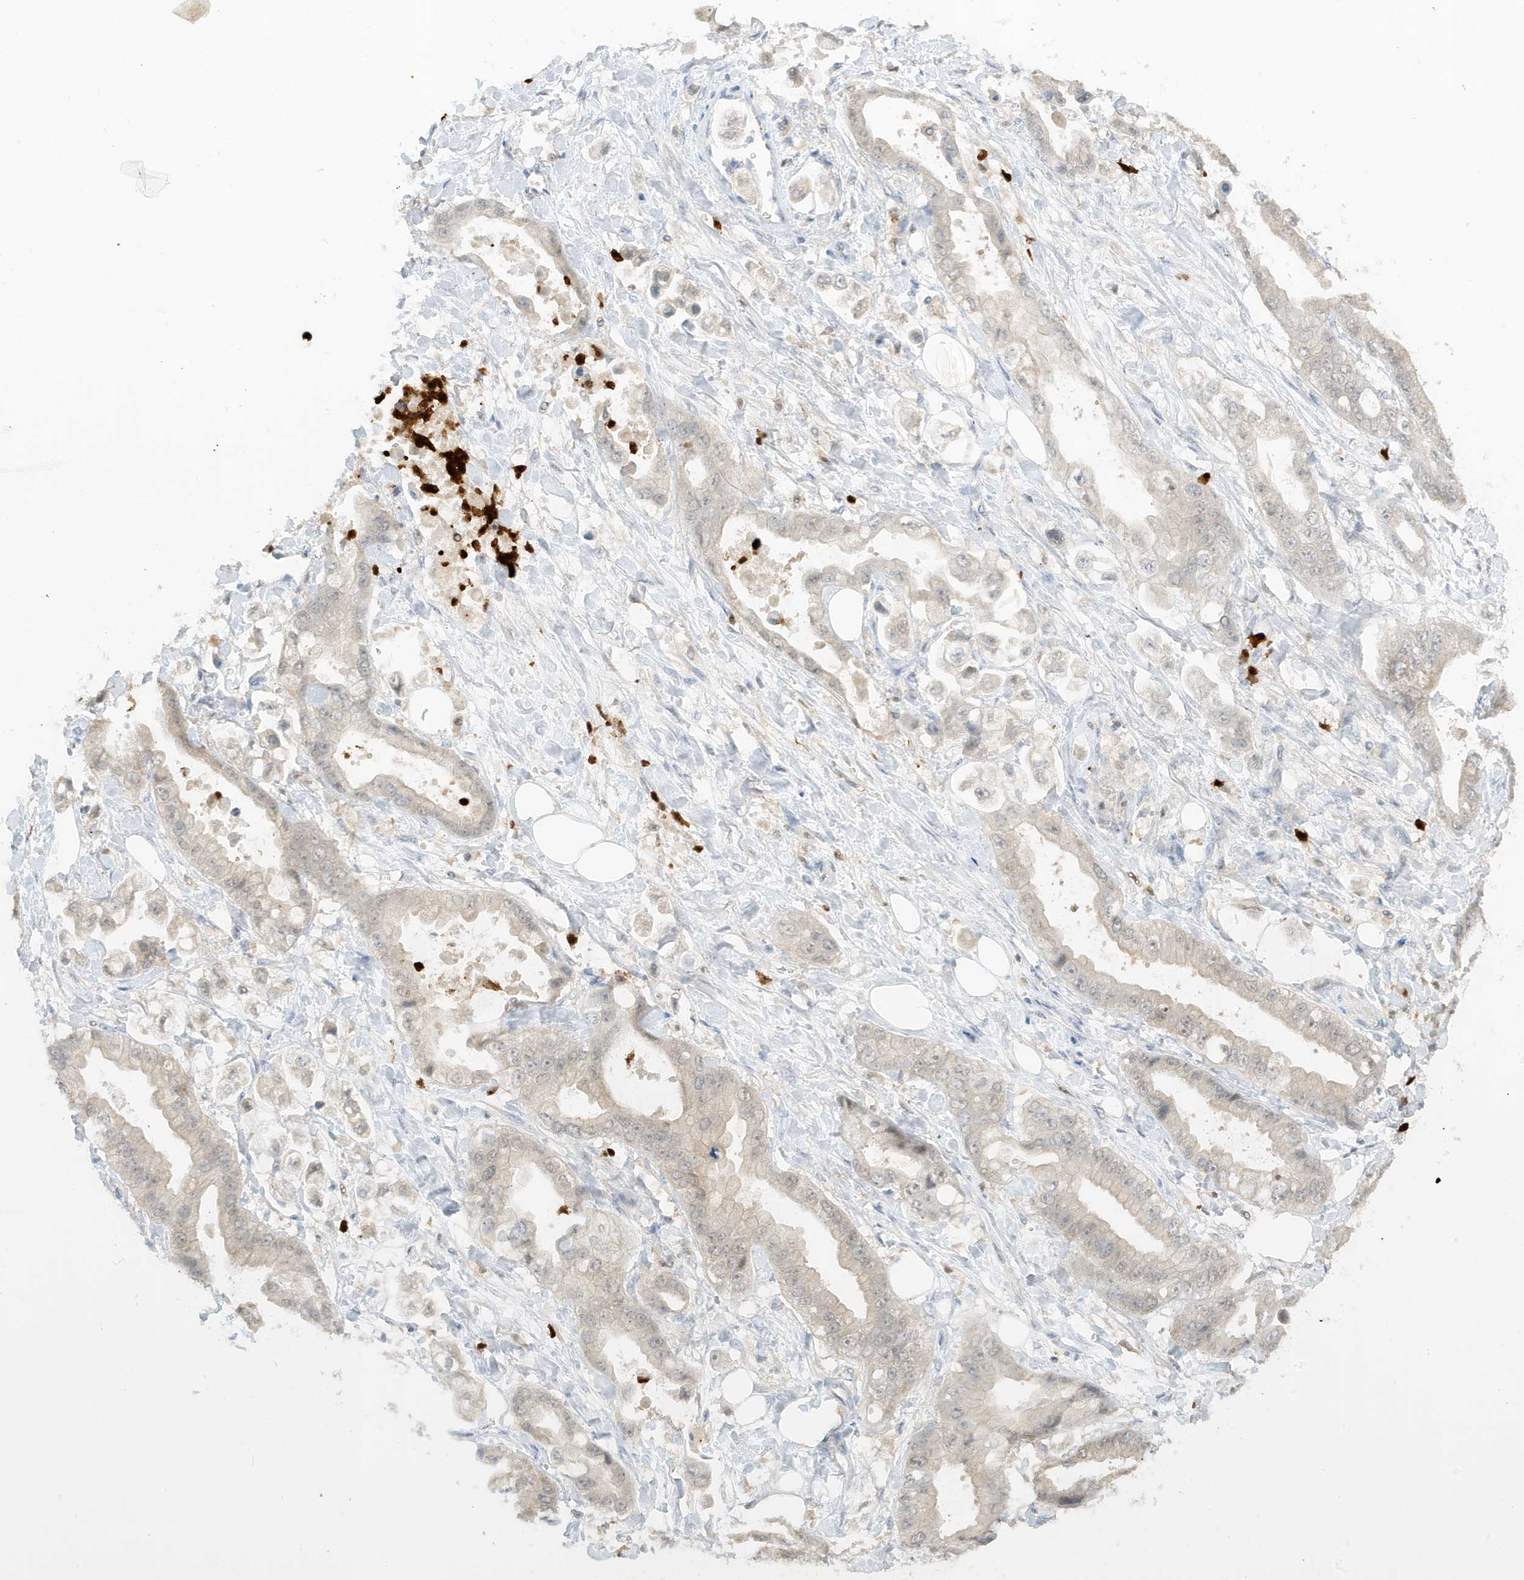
{"staining": {"intensity": "weak", "quantity": "<25%", "location": "nuclear"}, "tissue": "stomach cancer", "cell_type": "Tumor cells", "image_type": "cancer", "snomed": [{"axis": "morphology", "description": "Adenocarcinoma, NOS"}, {"axis": "topography", "description": "Stomach"}], "caption": "A high-resolution histopathology image shows immunohistochemistry staining of stomach adenocarcinoma, which shows no significant positivity in tumor cells. The staining is performed using DAB brown chromogen with nuclei counter-stained in using hematoxylin.", "gene": "GCA", "patient": {"sex": "male", "age": 62}}